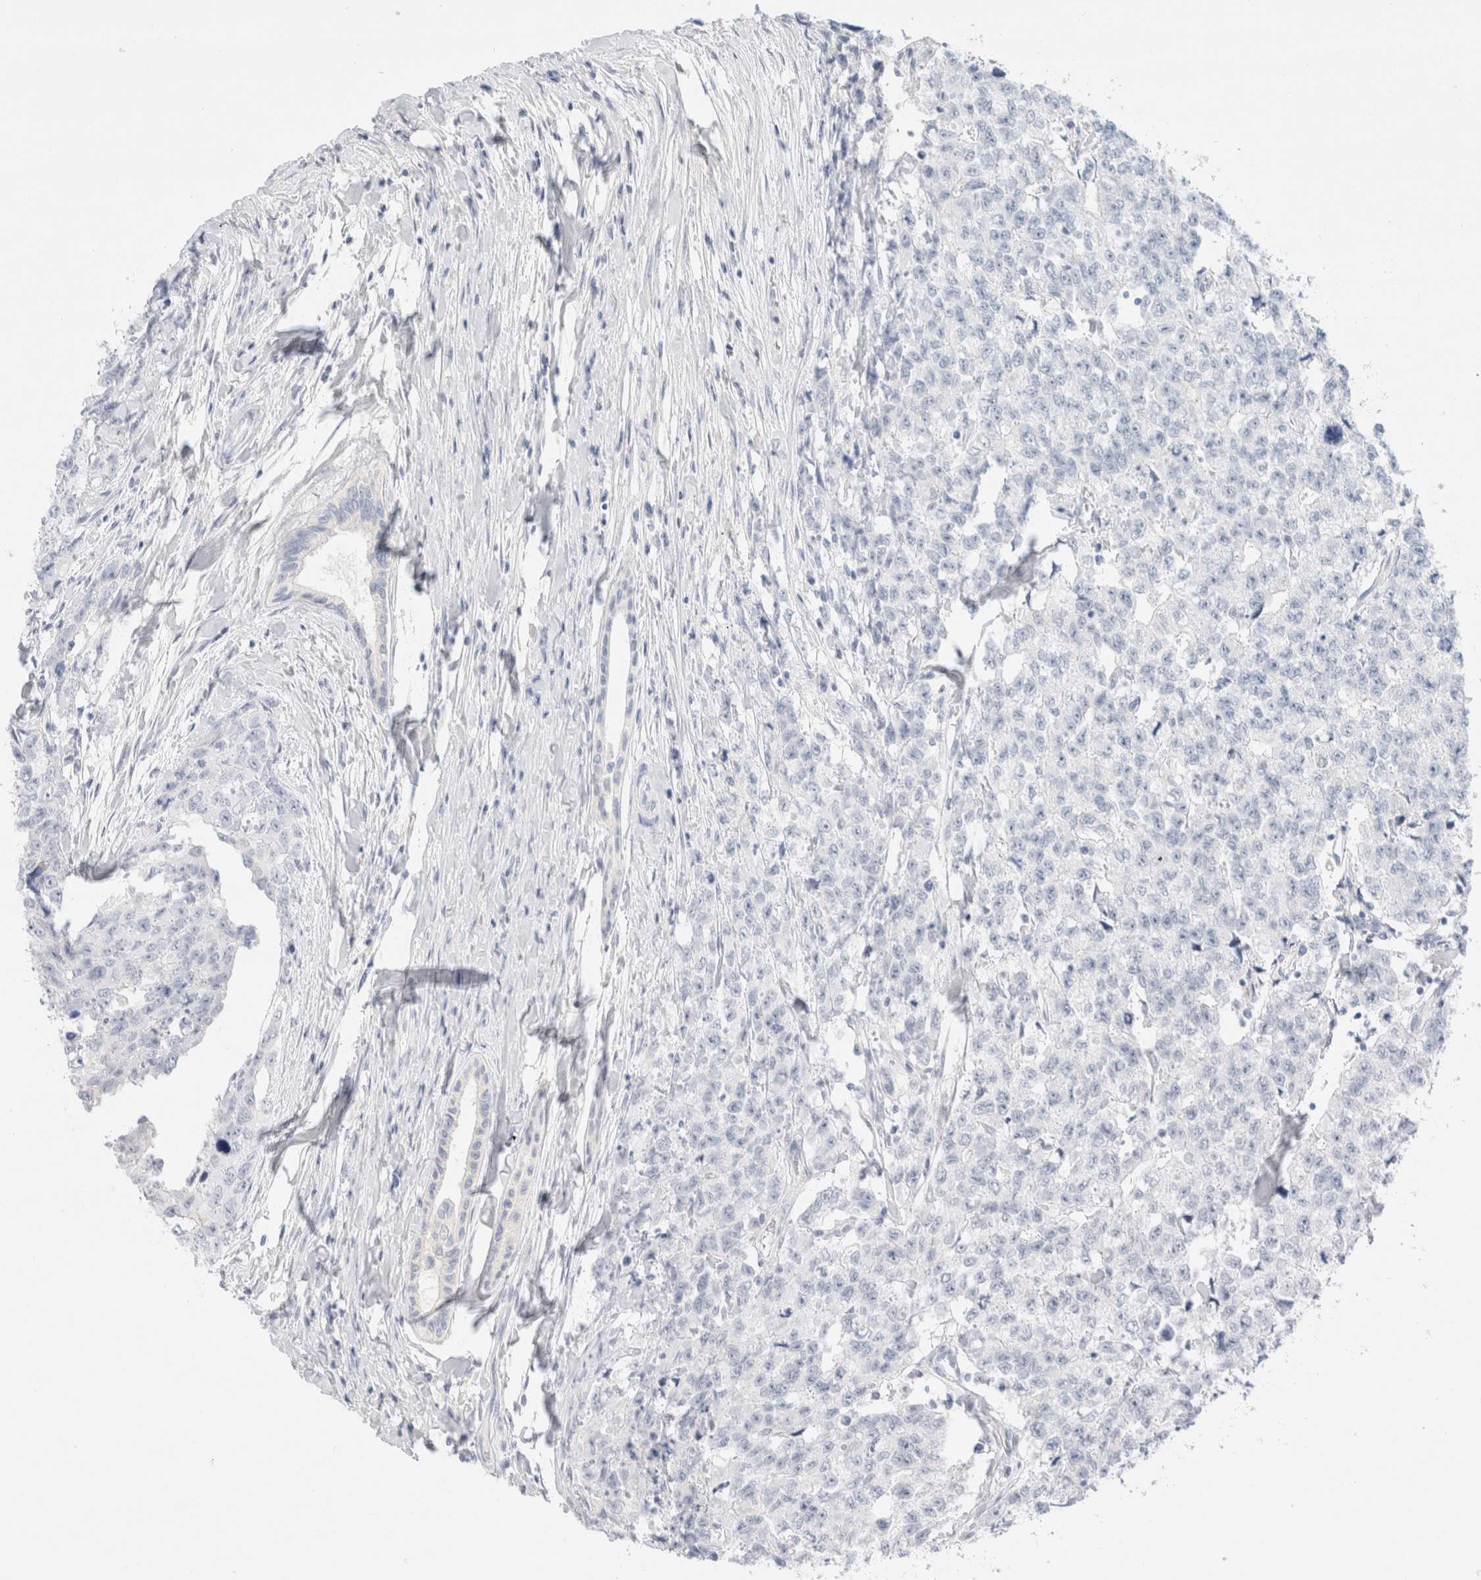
{"staining": {"intensity": "negative", "quantity": "none", "location": "none"}, "tissue": "testis cancer", "cell_type": "Tumor cells", "image_type": "cancer", "snomed": [{"axis": "morphology", "description": "Carcinoma, Embryonal, NOS"}, {"axis": "topography", "description": "Testis"}], "caption": "DAB (3,3'-diaminobenzidine) immunohistochemical staining of human testis cancer (embryonal carcinoma) exhibits no significant staining in tumor cells.", "gene": "CPQ", "patient": {"sex": "male", "age": 28}}